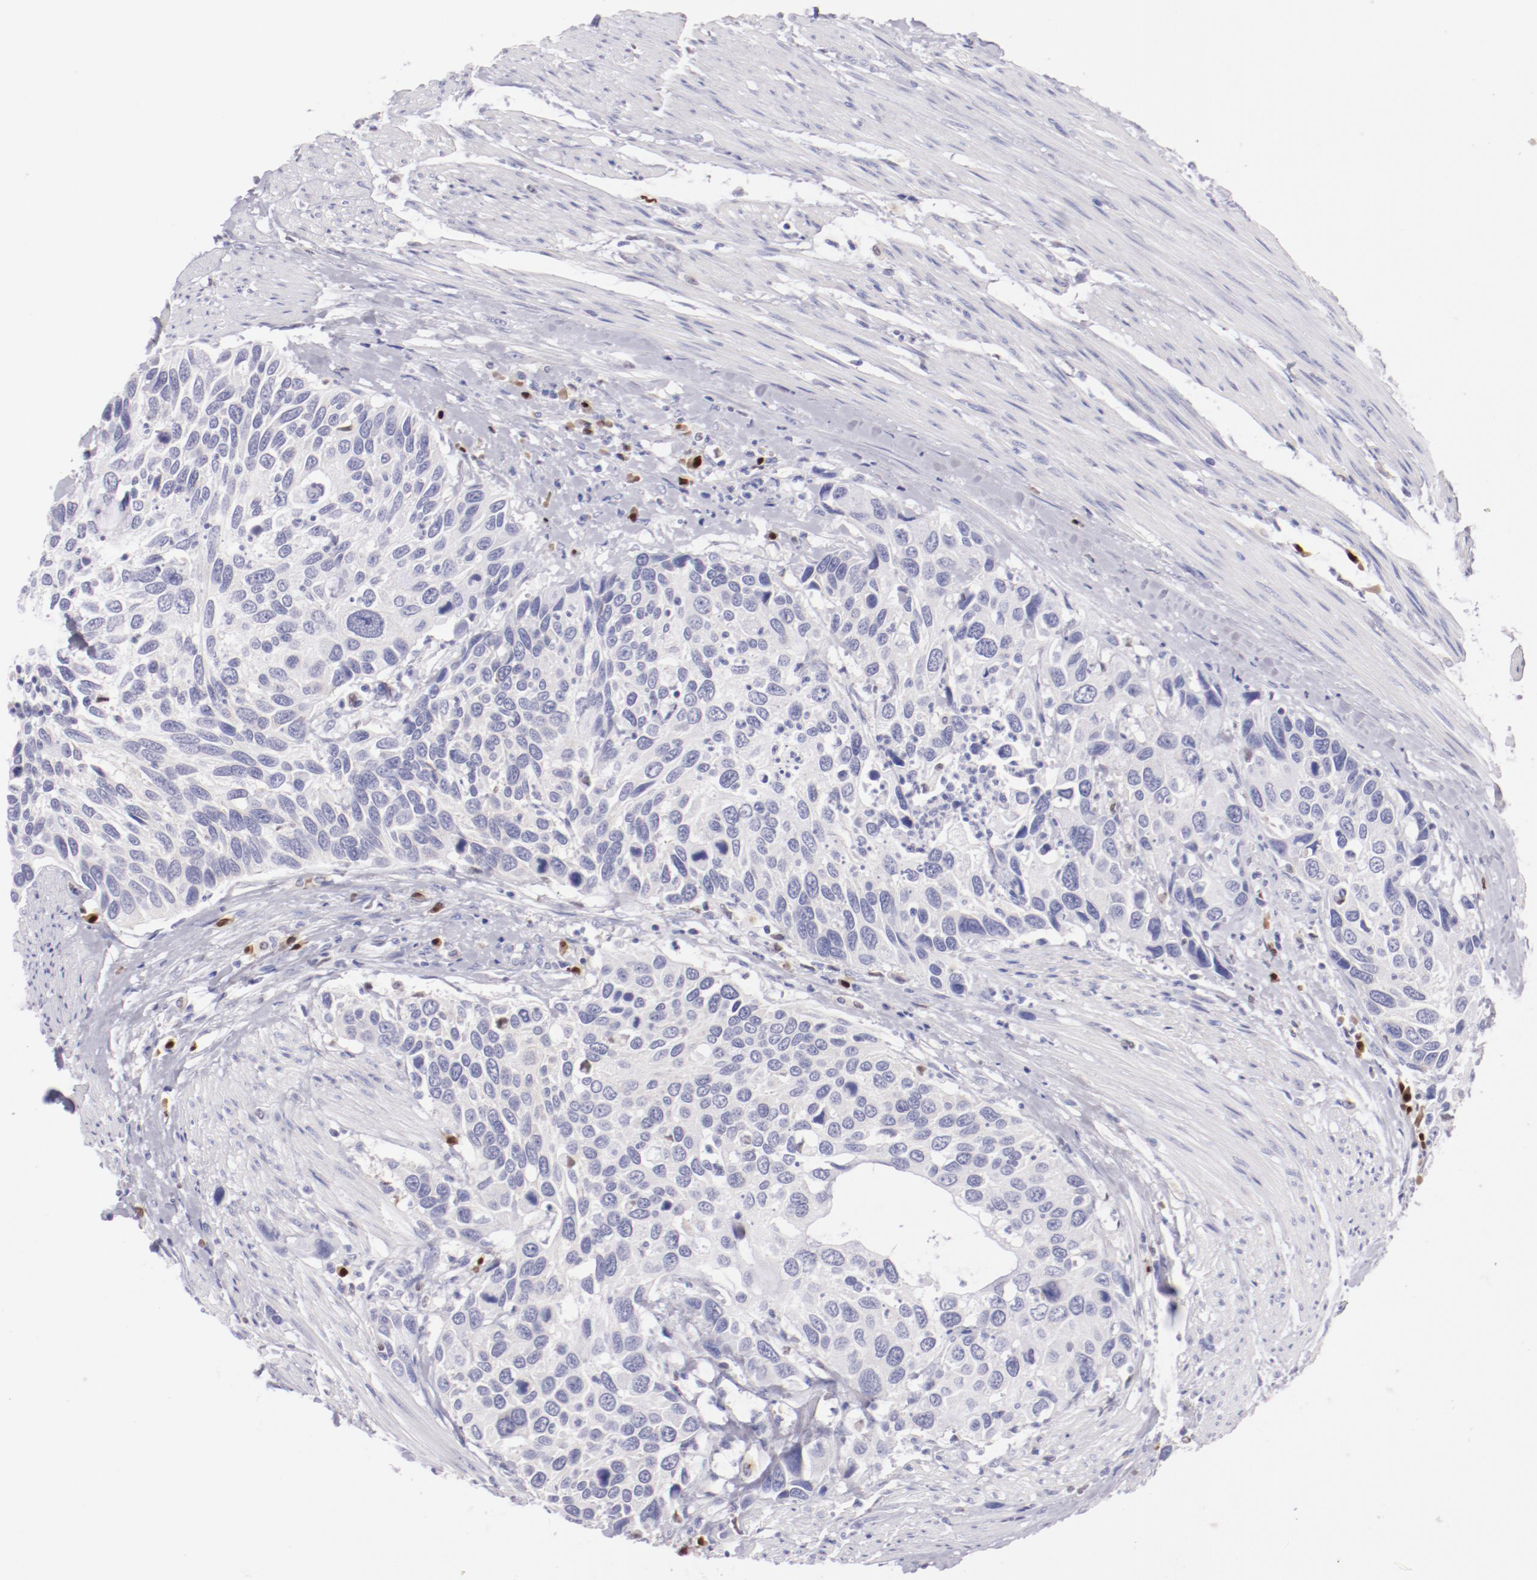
{"staining": {"intensity": "negative", "quantity": "none", "location": "none"}, "tissue": "urothelial cancer", "cell_type": "Tumor cells", "image_type": "cancer", "snomed": [{"axis": "morphology", "description": "Urothelial carcinoma, High grade"}, {"axis": "topography", "description": "Urinary bladder"}], "caption": "IHC micrograph of urothelial cancer stained for a protein (brown), which displays no positivity in tumor cells.", "gene": "IRF8", "patient": {"sex": "male", "age": 66}}